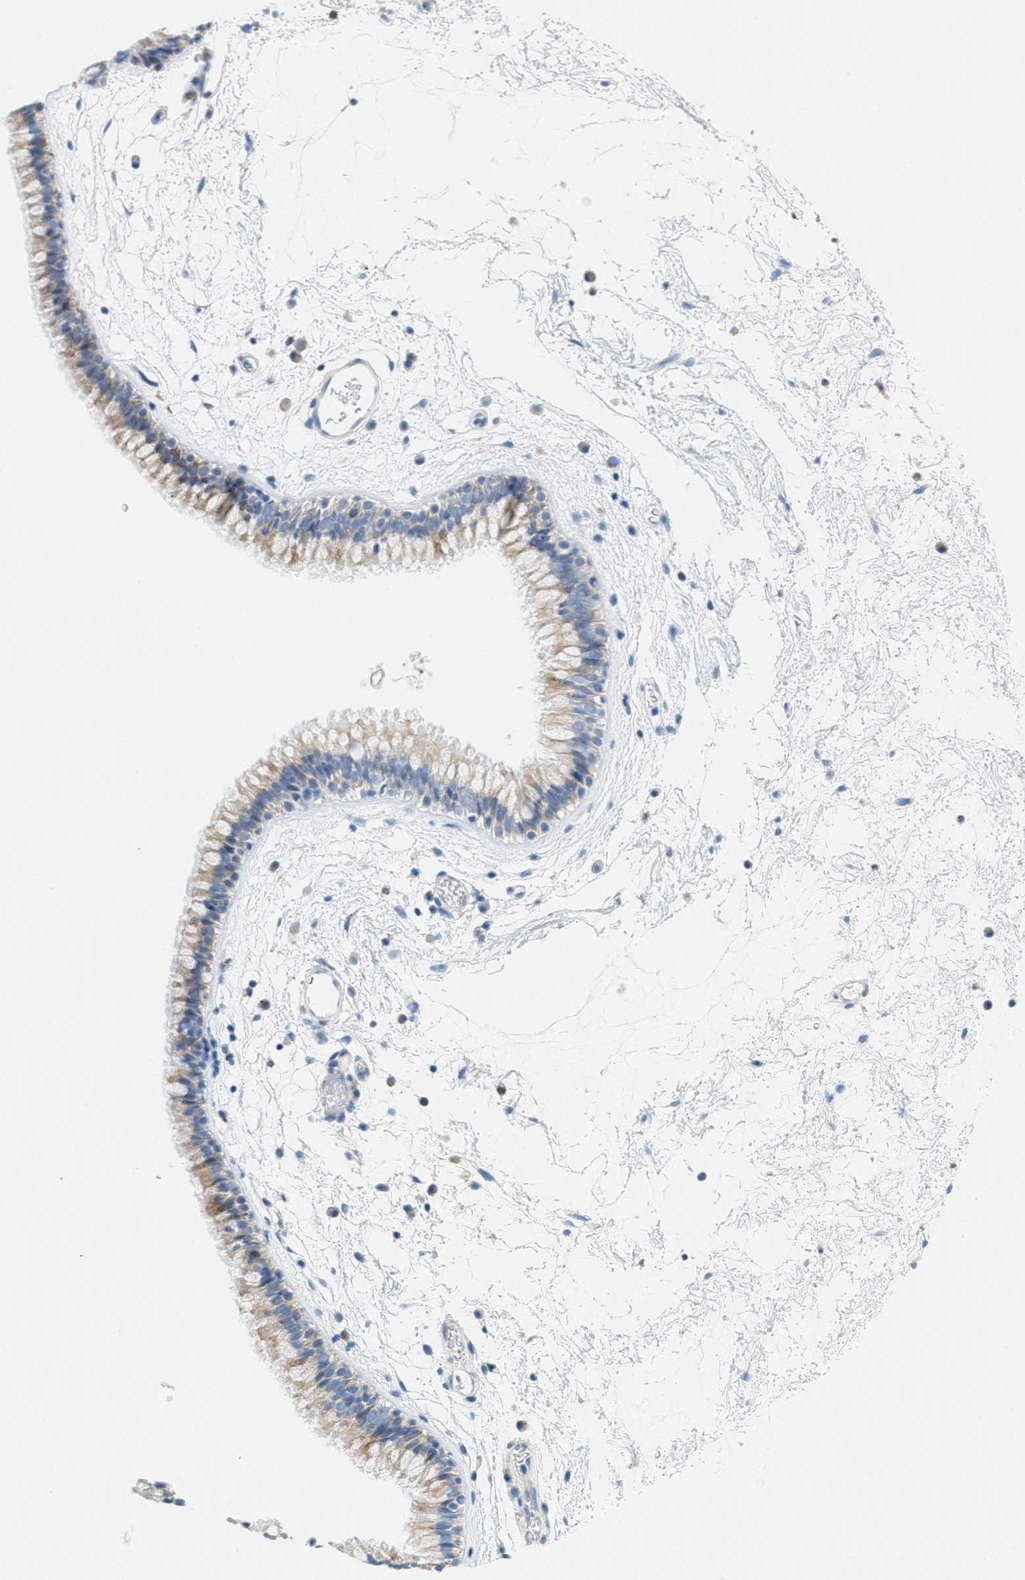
{"staining": {"intensity": "moderate", "quantity": ">75%", "location": "cytoplasmic/membranous"}, "tissue": "nasopharynx", "cell_type": "Respiratory epithelial cells", "image_type": "normal", "snomed": [{"axis": "morphology", "description": "Normal tissue, NOS"}, {"axis": "morphology", "description": "Inflammation, NOS"}, {"axis": "topography", "description": "Nasopharynx"}], "caption": "Protein expression analysis of normal nasopharynx displays moderate cytoplasmic/membranous expression in about >75% of respiratory epithelial cells.", "gene": "TEX264", "patient": {"sex": "male", "age": 48}}